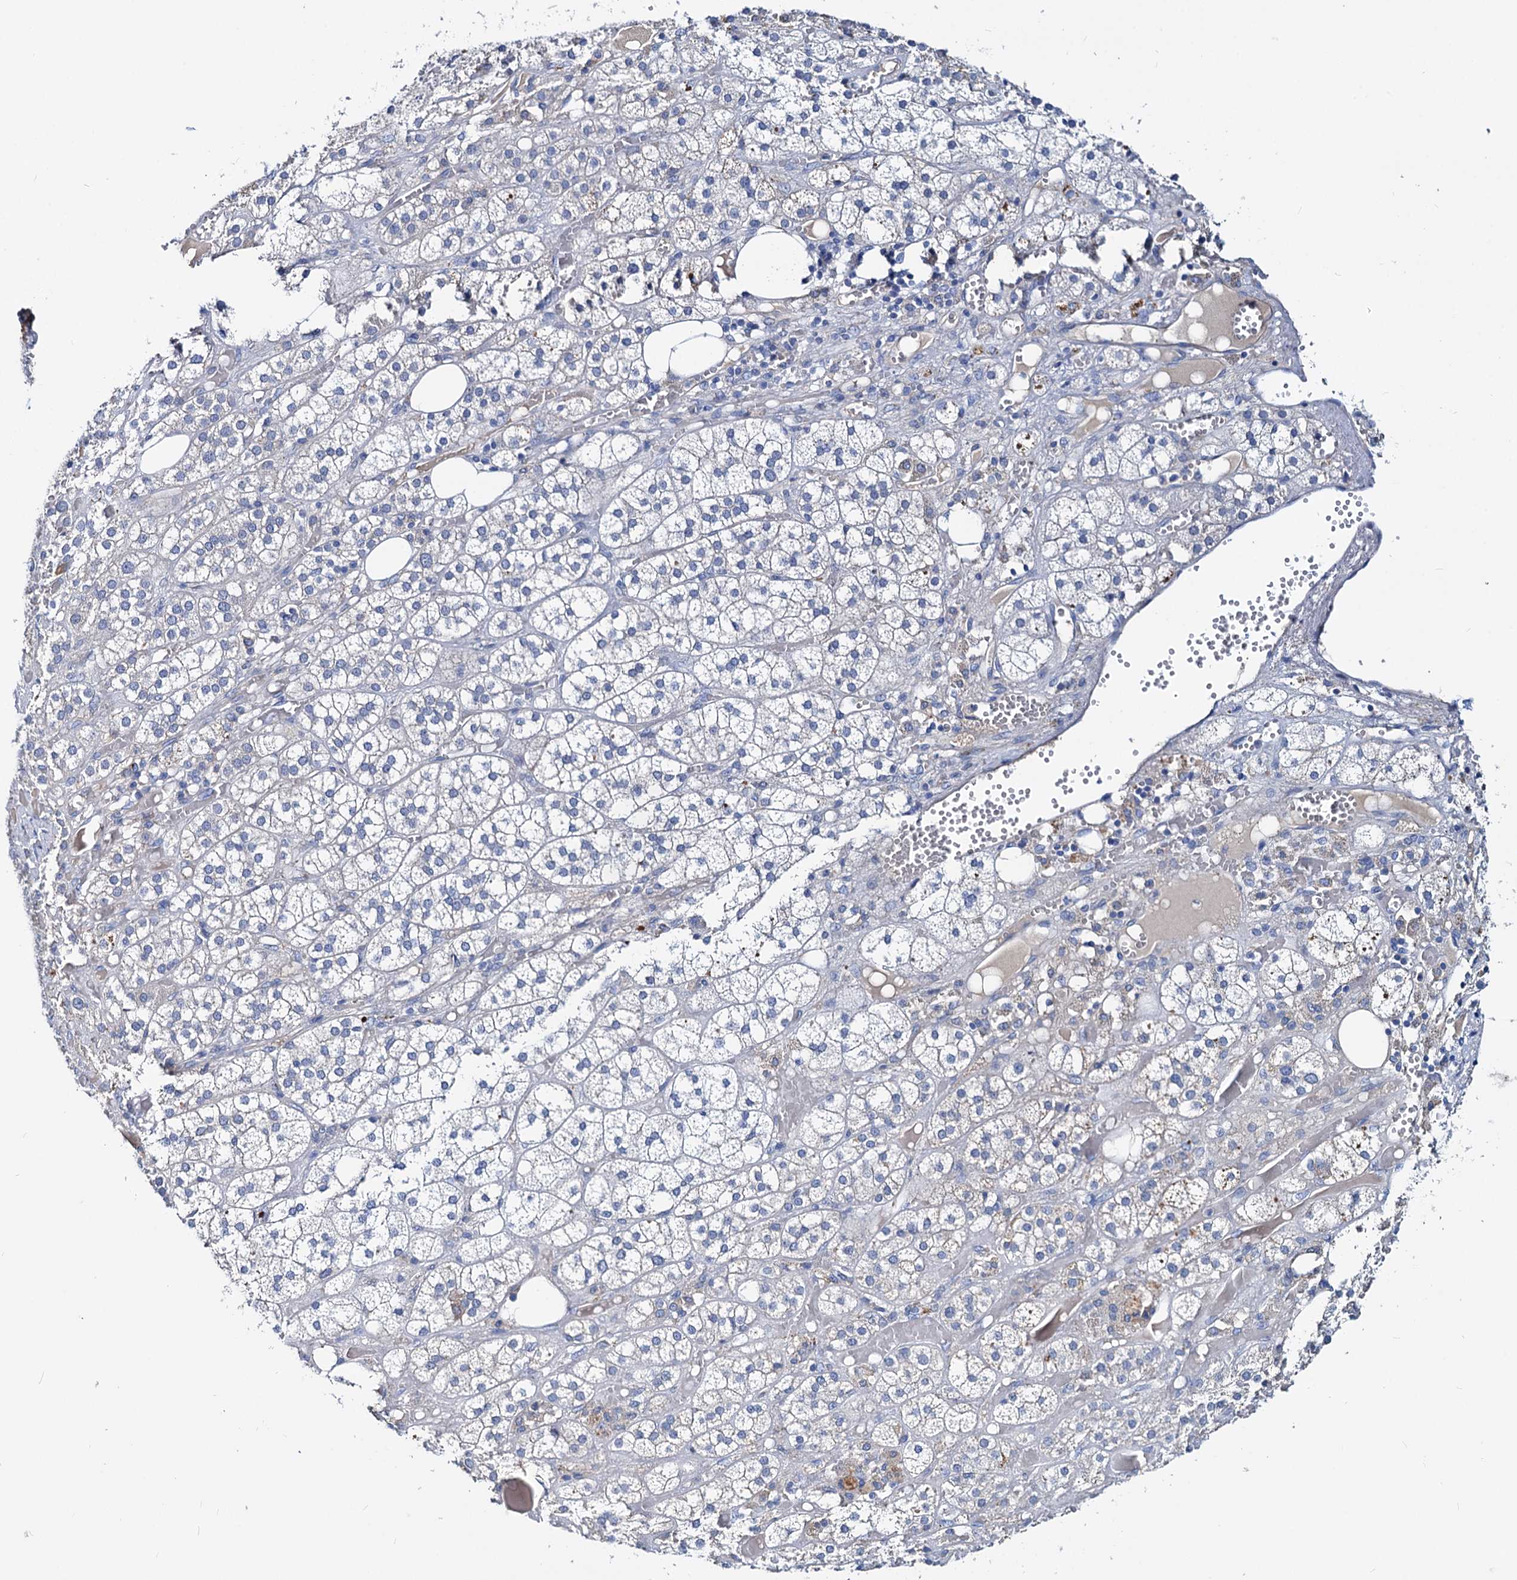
{"staining": {"intensity": "moderate", "quantity": "<25%", "location": "cytoplasmic/membranous"}, "tissue": "adrenal gland", "cell_type": "Glandular cells", "image_type": "normal", "snomed": [{"axis": "morphology", "description": "Normal tissue, NOS"}, {"axis": "topography", "description": "Adrenal gland"}], "caption": "A histopathology image of adrenal gland stained for a protein displays moderate cytoplasmic/membranous brown staining in glandular cells.", "gene": "DYDC2", "patient": {"sex": "female", "age": 61}}